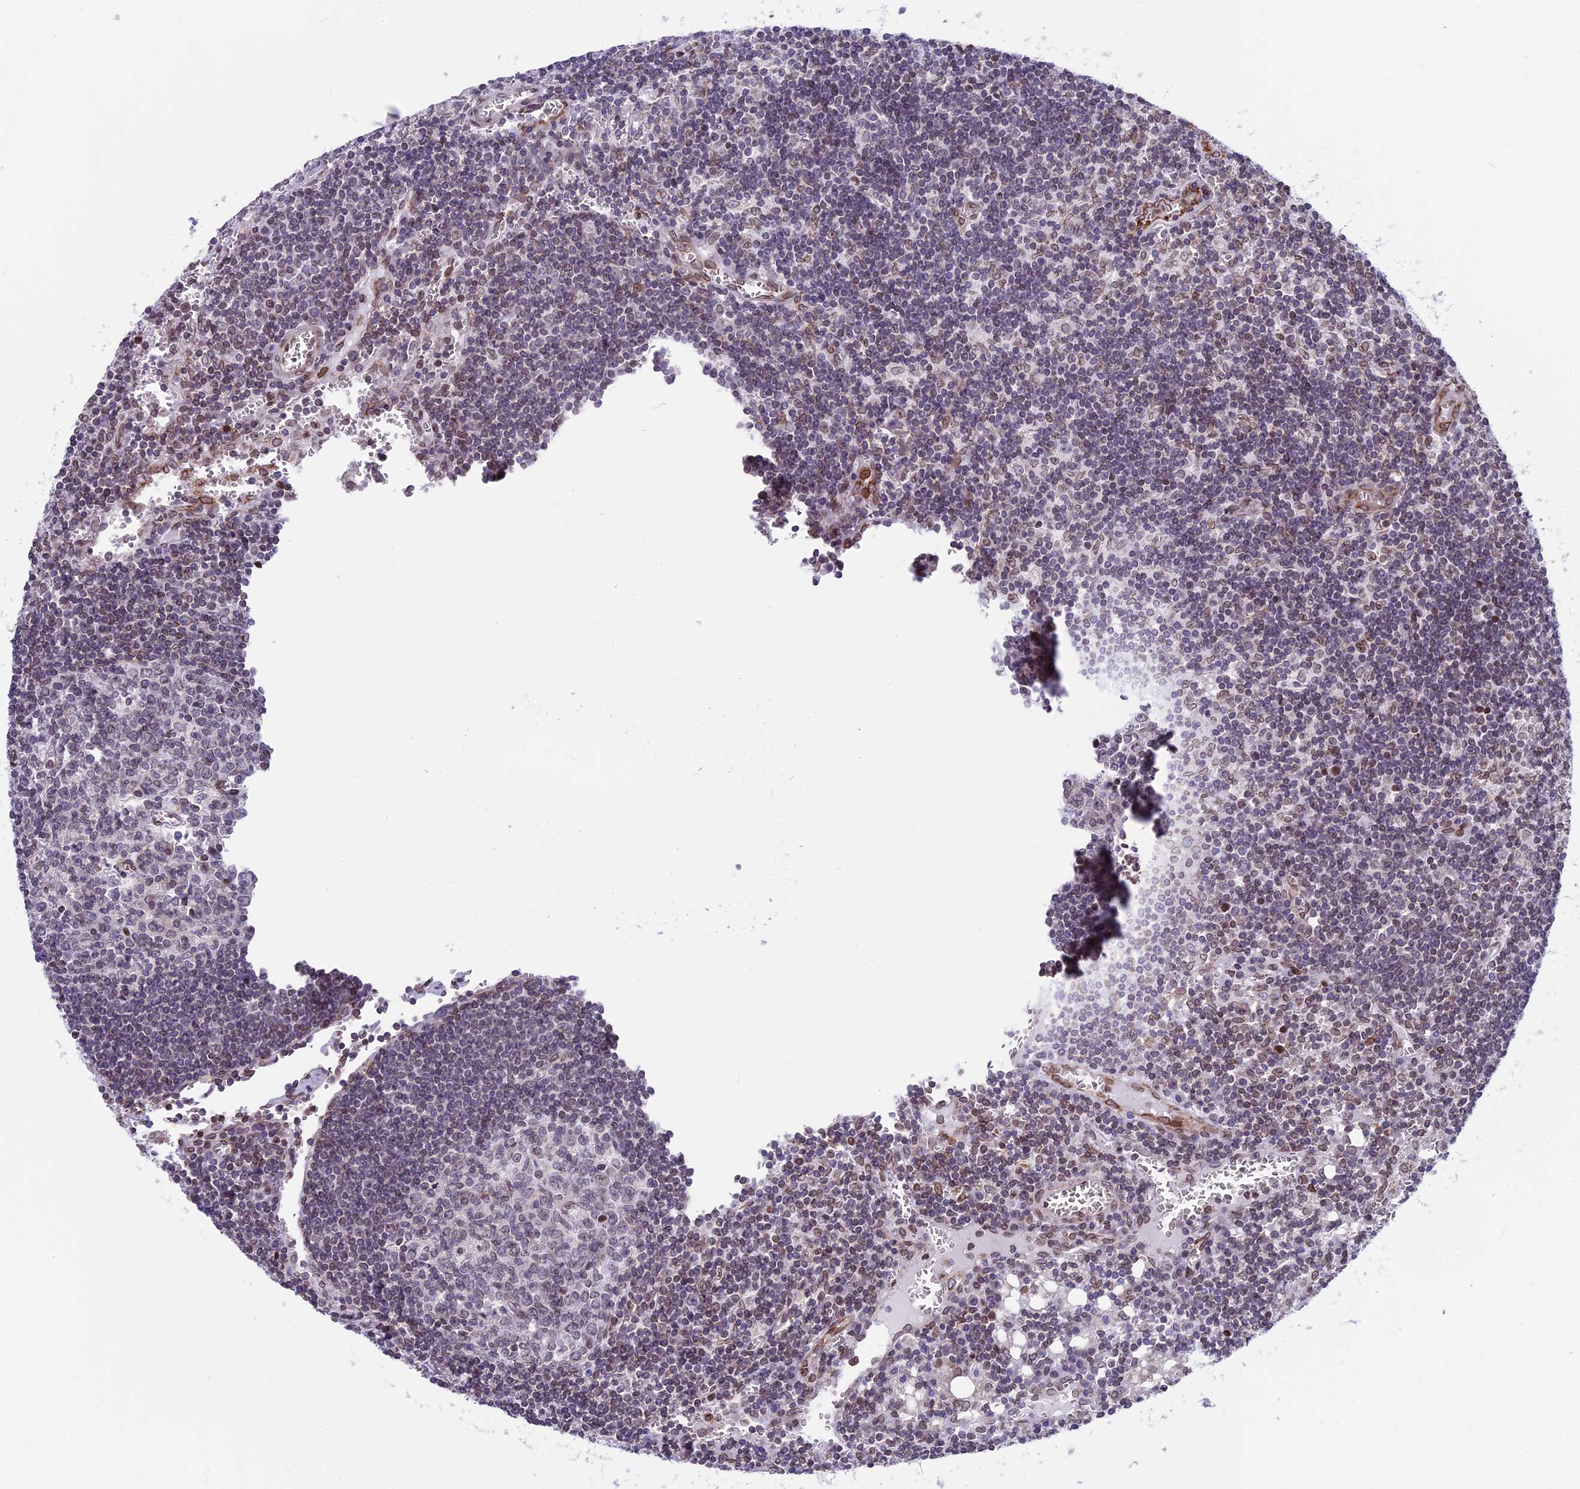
{"staining": {"intensity": "weak", "quantity": "<25%", "location": "cytoplasmic/membranous,nuclear"}, "tissue": "lymph node", "cell_type": "Germinal center cells", "image_type": "normal", "snomed": [{"axis": "morphology", "description": "Normal tissue, NOS"}, {"axis": "topography", "description": "Lymph node"}], "caption": "Human lymph node stained for a protein using immunohistochemistry demonstrates no staining in germinal center cells.", "gene": "PTCHD4", "patient": {"sex": "female", "age": 73}}